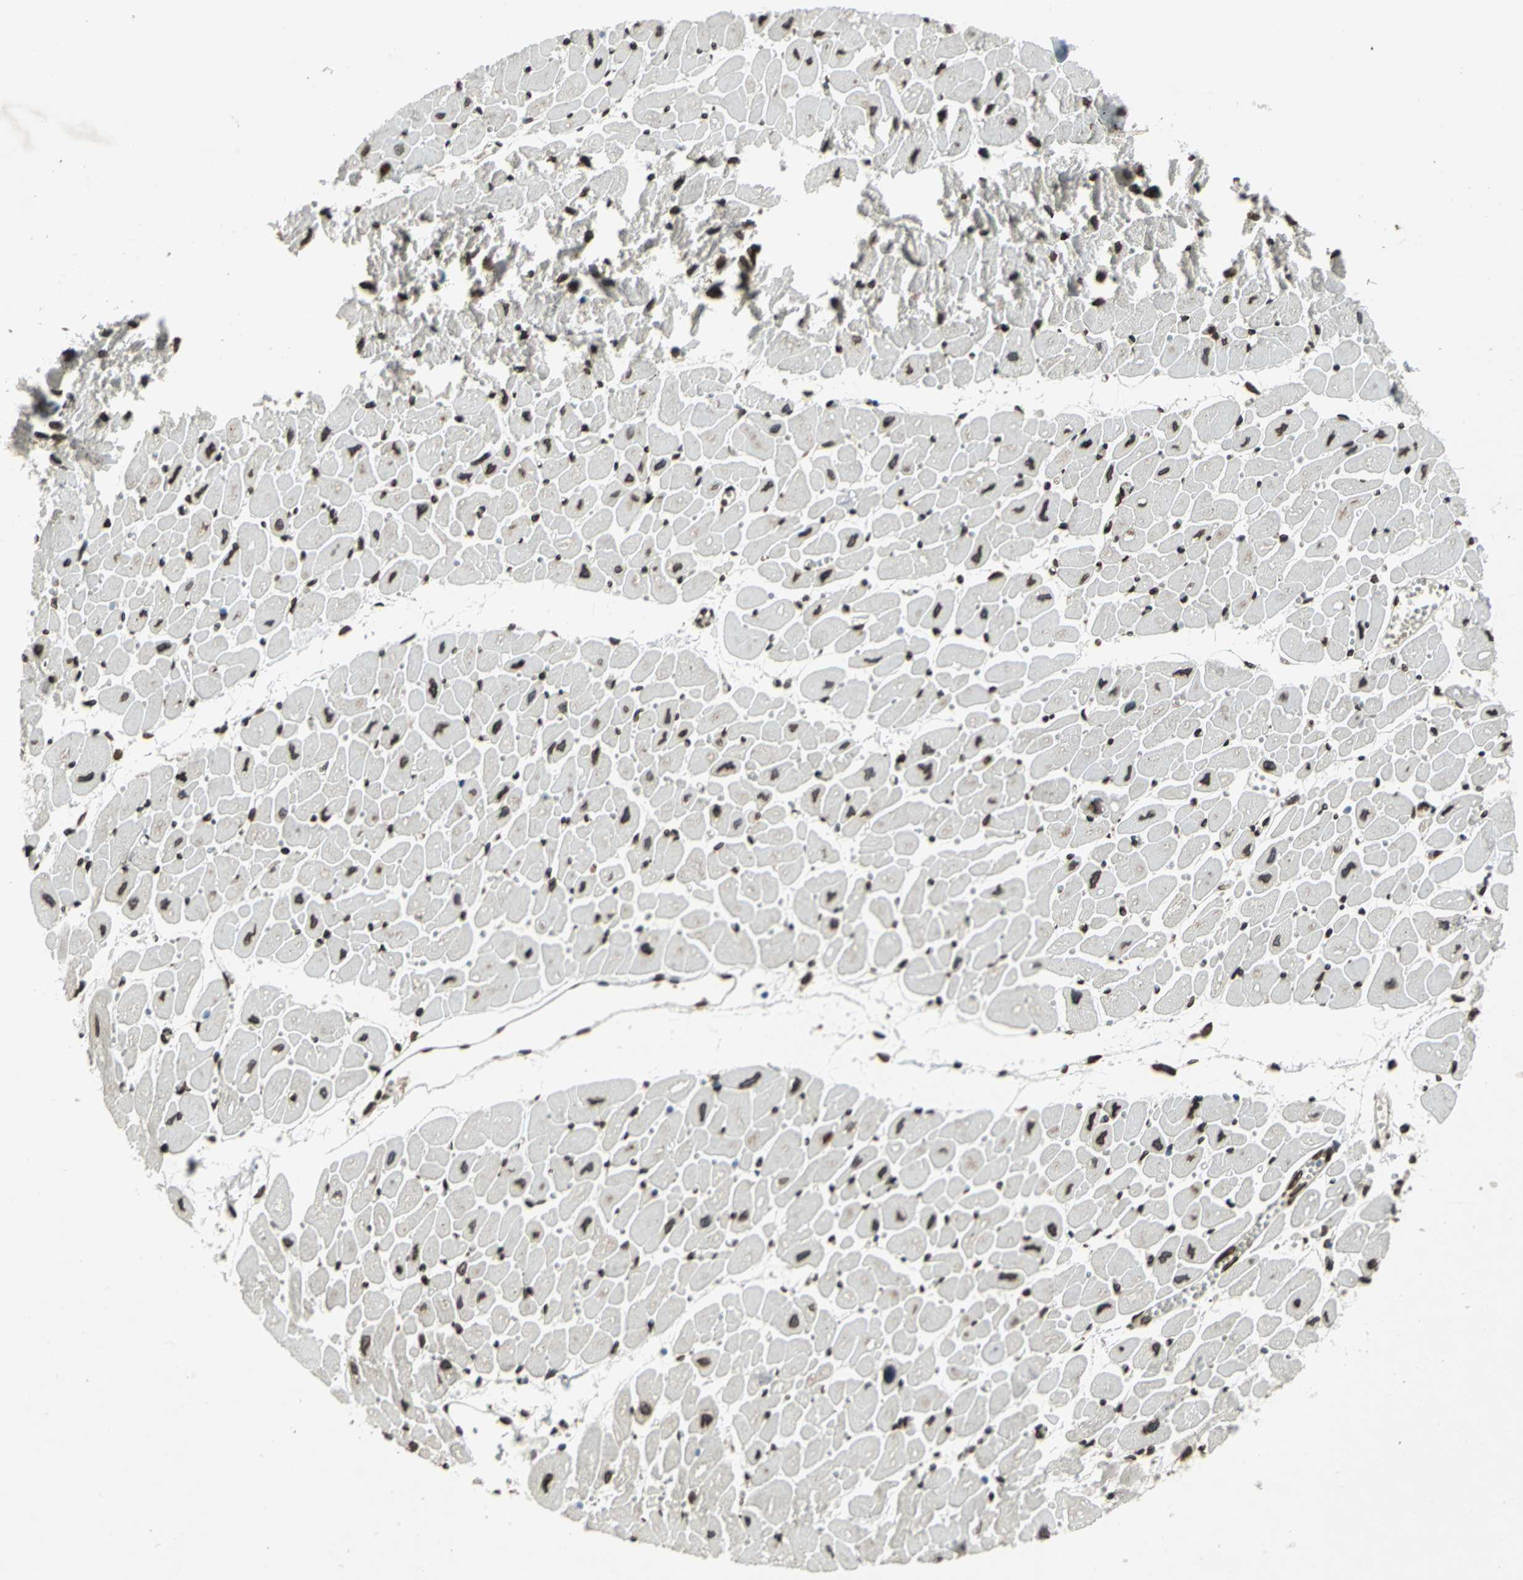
{"staining": {"intensity": "moderate", "quantity": ">75%", "location": "nuclear"}, "tissue": "heart muscle", "cell_type": "Cardiomyocytes", "image_type": "normal", "snomed": [{"axis": "morphology", "description": "Normal tissue, NOS"}, {"axis": "topography", "description": "Heart"}], "caption": "Protein analysis of normal heart muscle displays moderate nuclear positivity in approximately >75% of cardiomyocytes. Ihc stains the protein of interest in brown and the nuclei are stained blue.", "gene": "ISY1", "patient": {"sex": "female", "age": 54}}